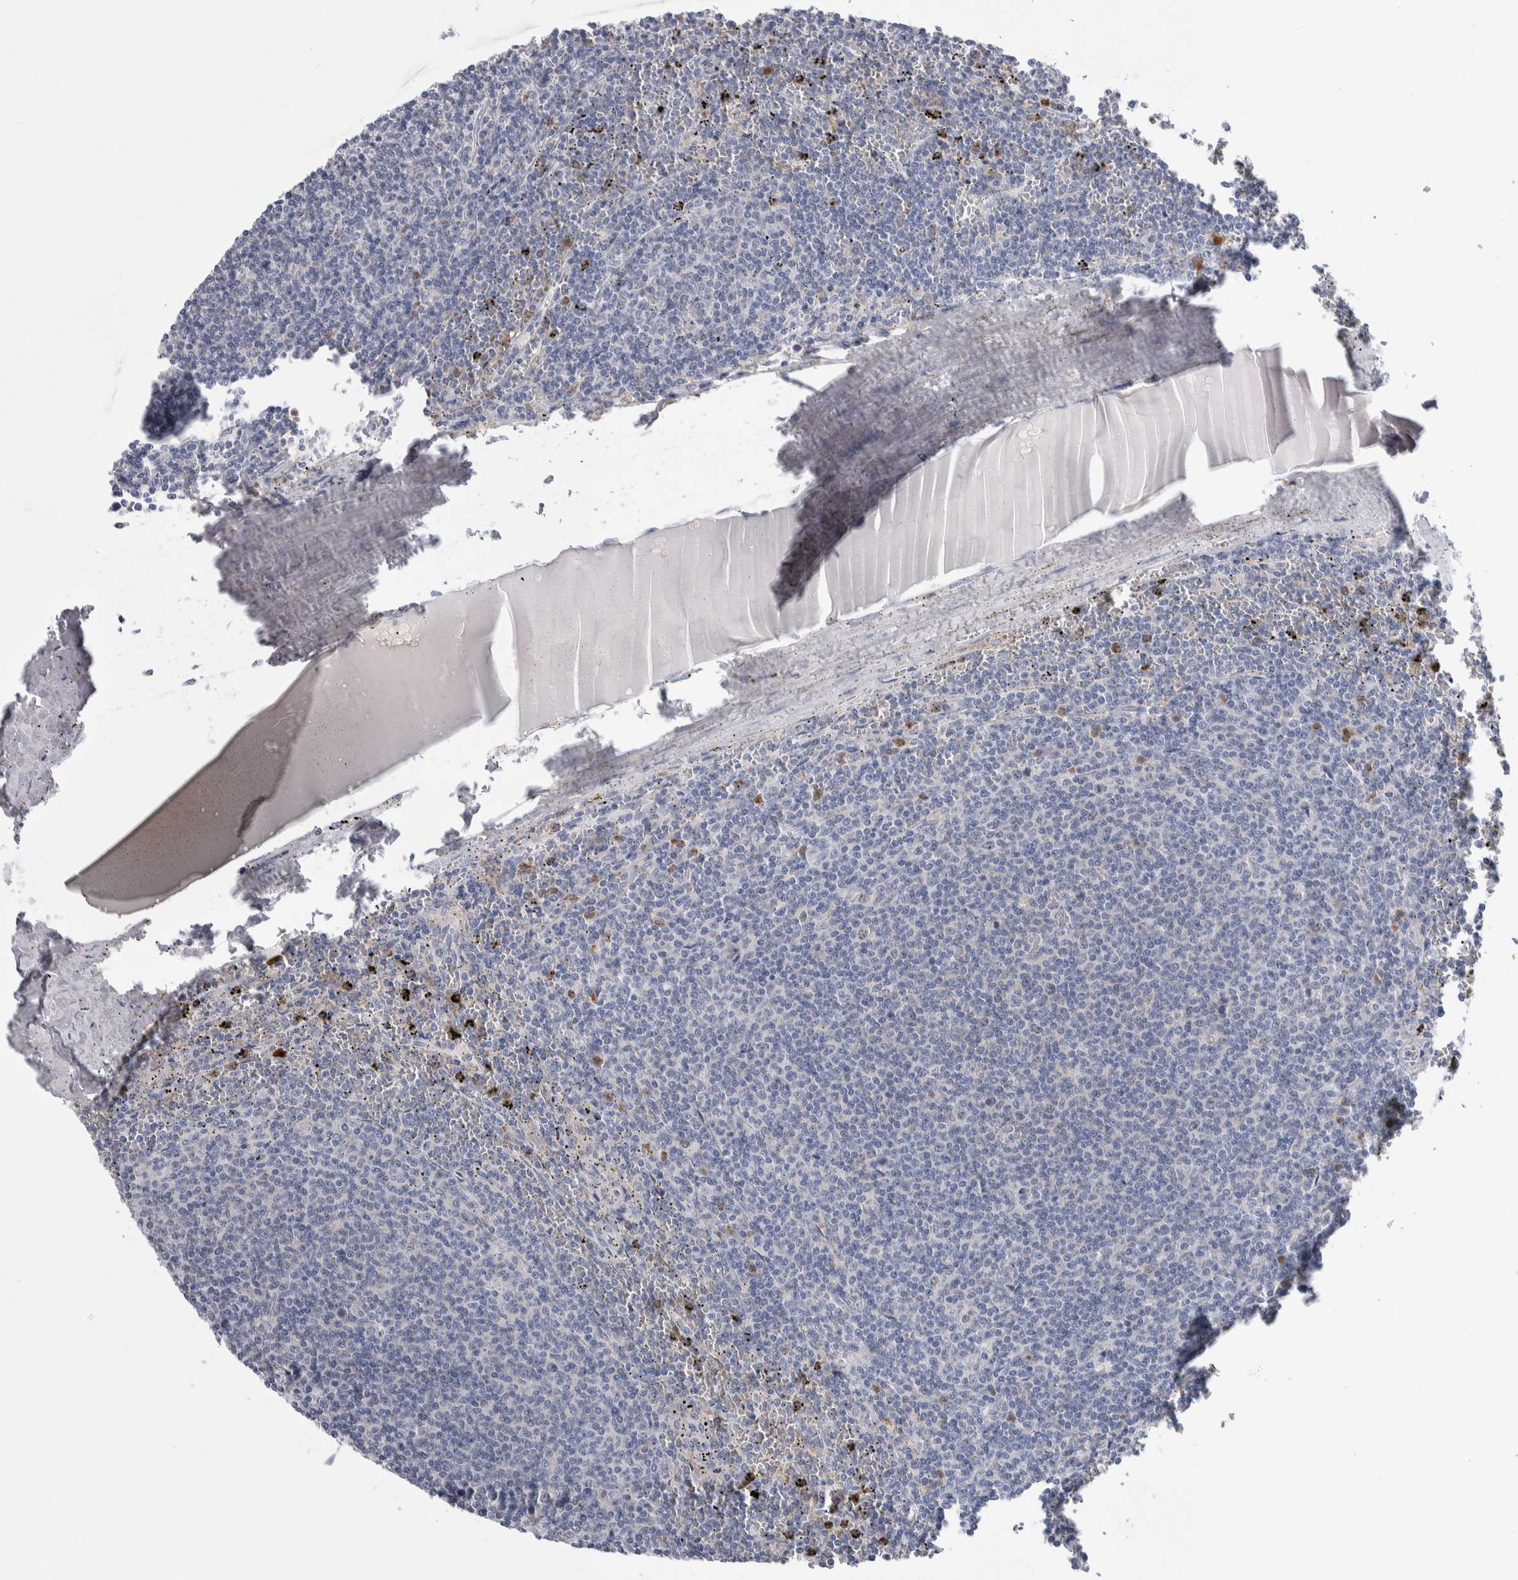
{"staining": {"intensity": "negative", "quantity": "none", "location": "none"}, "tissue": "lymphoma", "cell_type": "Tumor cells", "image_type": "cancer", "snomed": [{"axis": "morphology", "description": "Malignant lymphoma, non-Hodgkin's type, Low grade"}, {"axis": "topography", "description": "Spleen"}], "caption": "High power microscopy micrograph of an immunohistochemistry photomicrograph of low-grade malignant lymphoma, non-Hodgkin's type, revealing no significant expression in tumor cells. (DAB immunohistochemistry with hematoxylin counter stain).", "gene": "LURAP1L", "patient": {"sex": "female", "age": 50}}